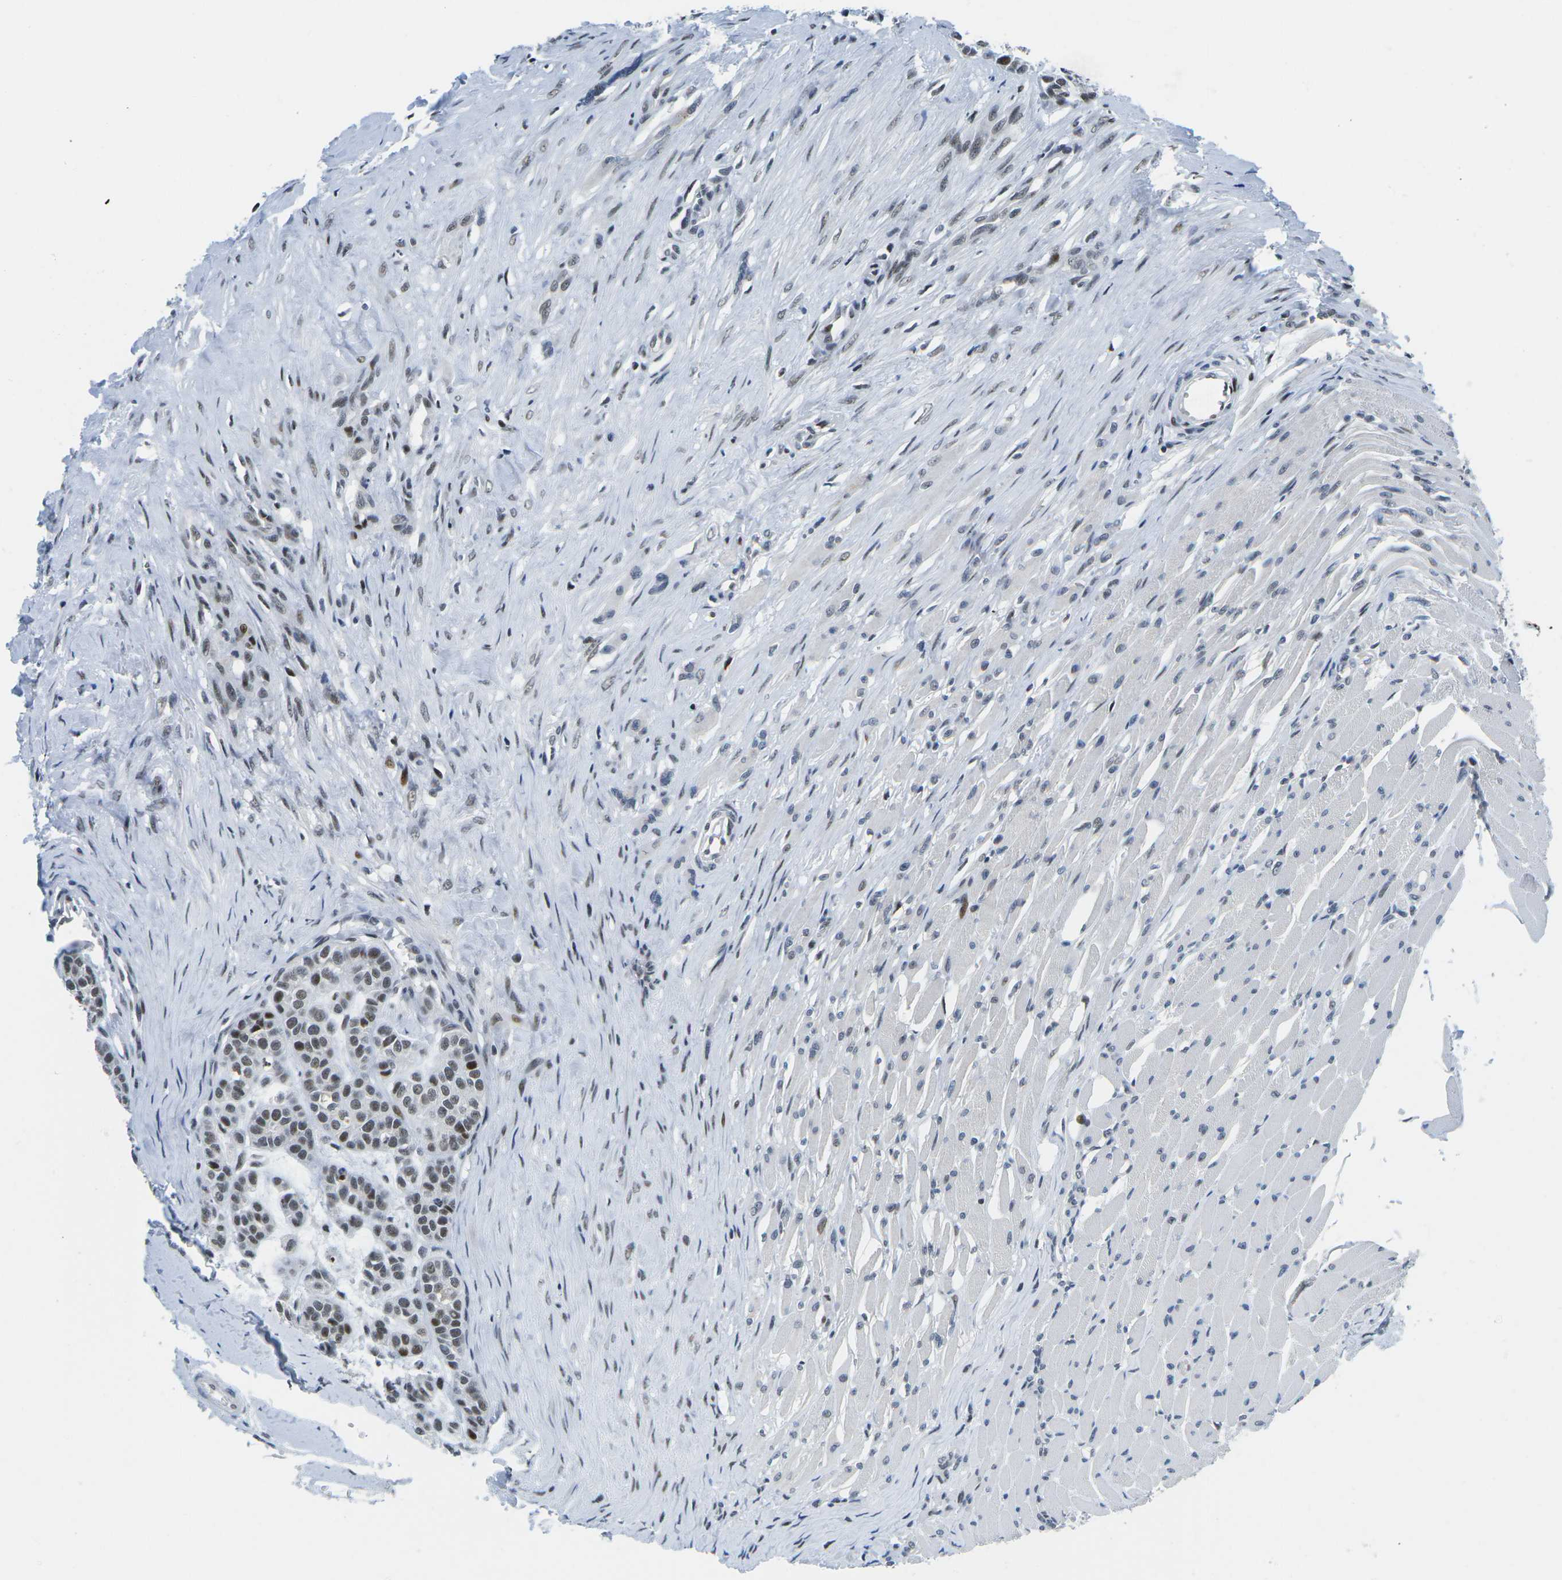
{"staining": {"intensity": "weak", "quantity": ">75%", "location": "nuclear"}, "tissue": "head and neck cancer", "cell_type": "Tumor cells", "image_type": "cancer", "snomed": [{"axis": "morphology", "description": "Adenocarcinoma, NOS"}, {"axis": "morphology", "description": "Adenoma, NOS"}, {"axis": "topography", "description": "Head-Neck"}], "caption": "Weak nuclear staining is present in approximately >75% of tumor cells in head and neck adenocarcinoma.", "gene": "PRPF8", "patient": {"sex": "female", "age": 55}}